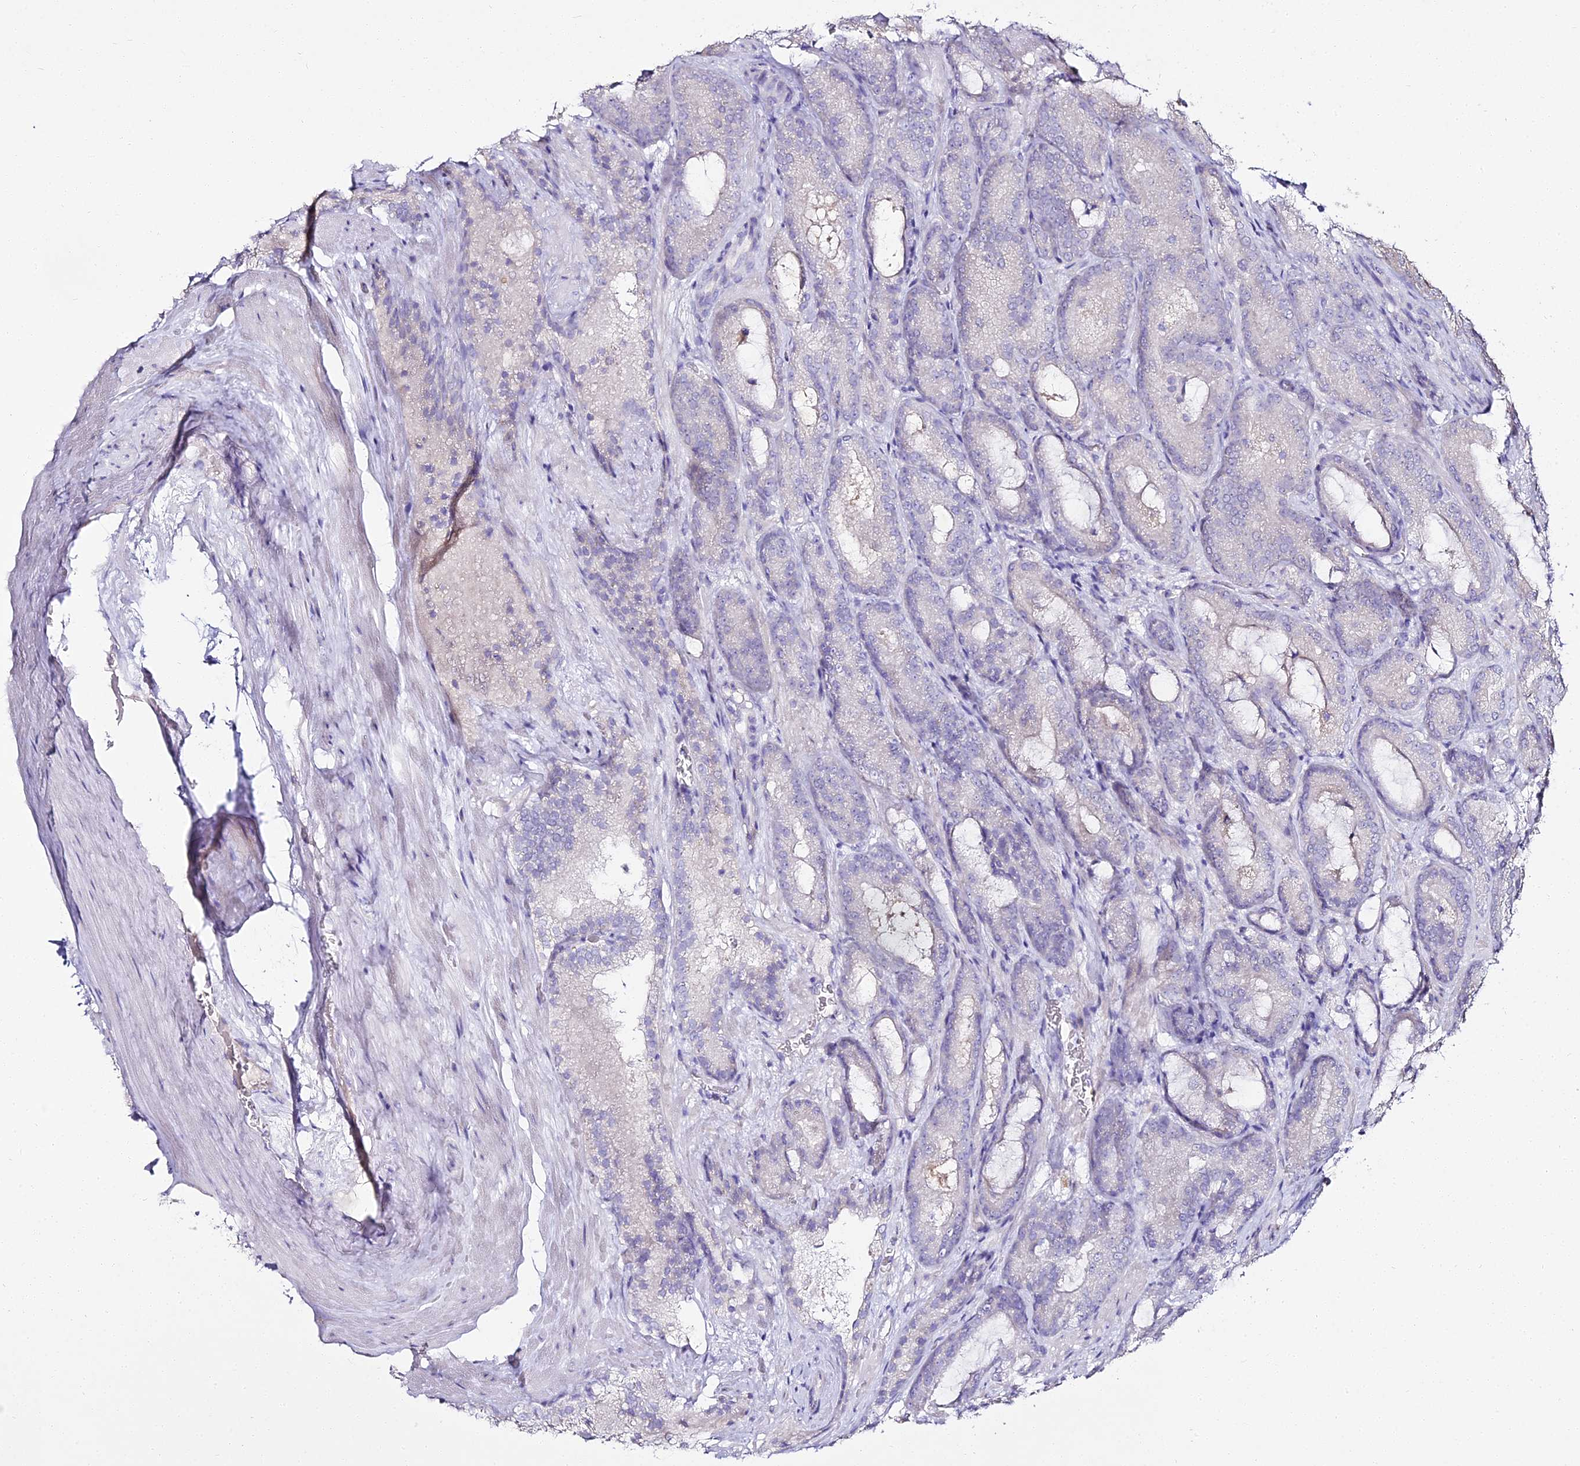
{"staining": {"intensity": "negative", "quantity": "none", "location": "none"}, "tissue": "prostate cancer", "cell_type": "Tumor cells", "image_type": "cancer", "snomed": [{"axis": "morphology", "description": "Adenocarcinoma, Low grade"}, {"axis": "topography", "description": "Prostate"}], "caption": "Tumor cells are negative for brown protein staining in prostate cancer.", "gene": "ALPG", "patient": {"sex": "male", "age": 74}}